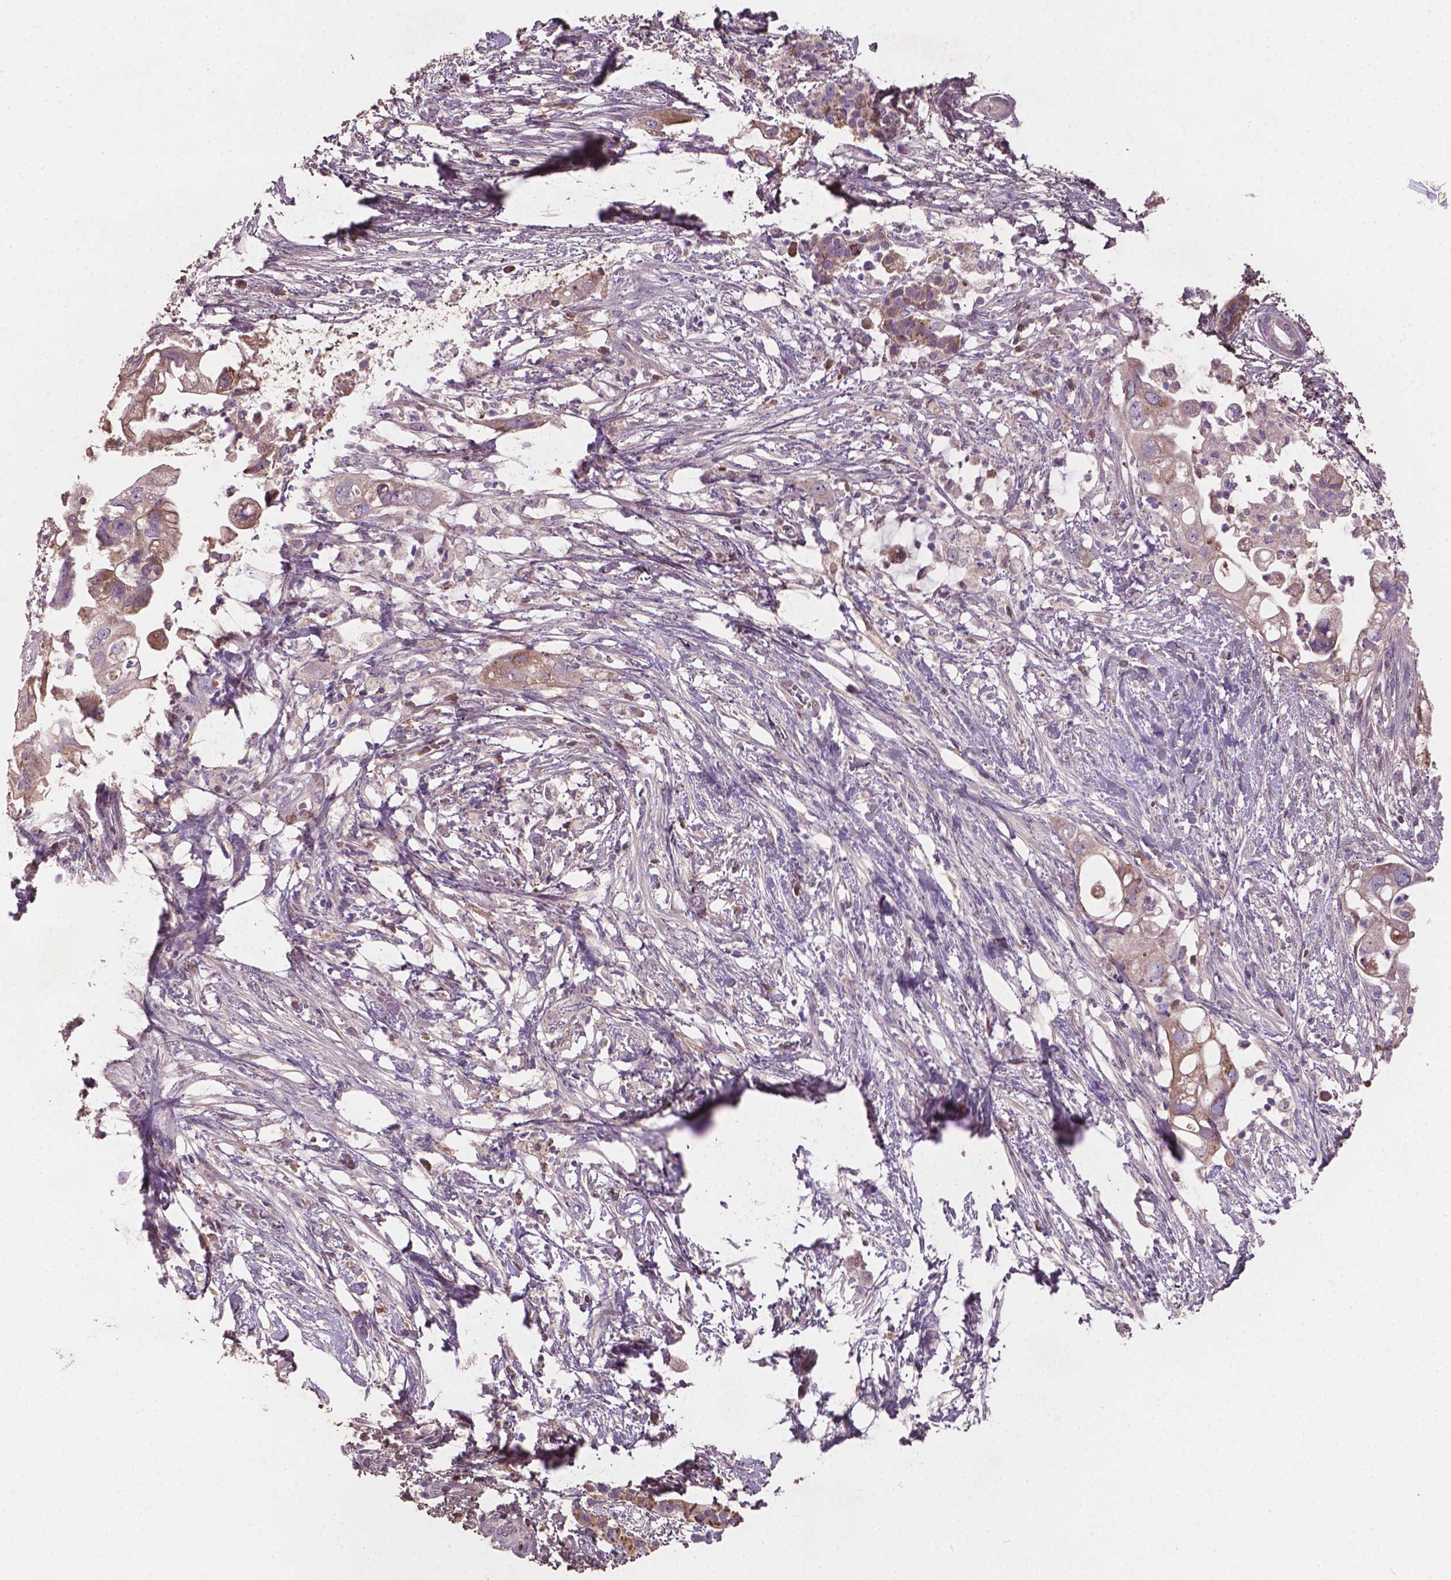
{"staining": {"intensity": "weak", "quantity": "<25%", "location": "cytoplasmic/membranous"}, "tissue": "pancreatic cancer", "cell_type": "Tumor cells", "image_type": "cancer", "snomed": [{"axis": "morphology", "description": "Adenocarcinoma, NOS"}, {"axis": "topography", "description": "Pancreas"}], "caption": "IHC of human adenocarcinoma (pancreatic) shows no expression in tumor cells.", "gene": "SOX17", "patient": {"sex": "female", "age": 72}}